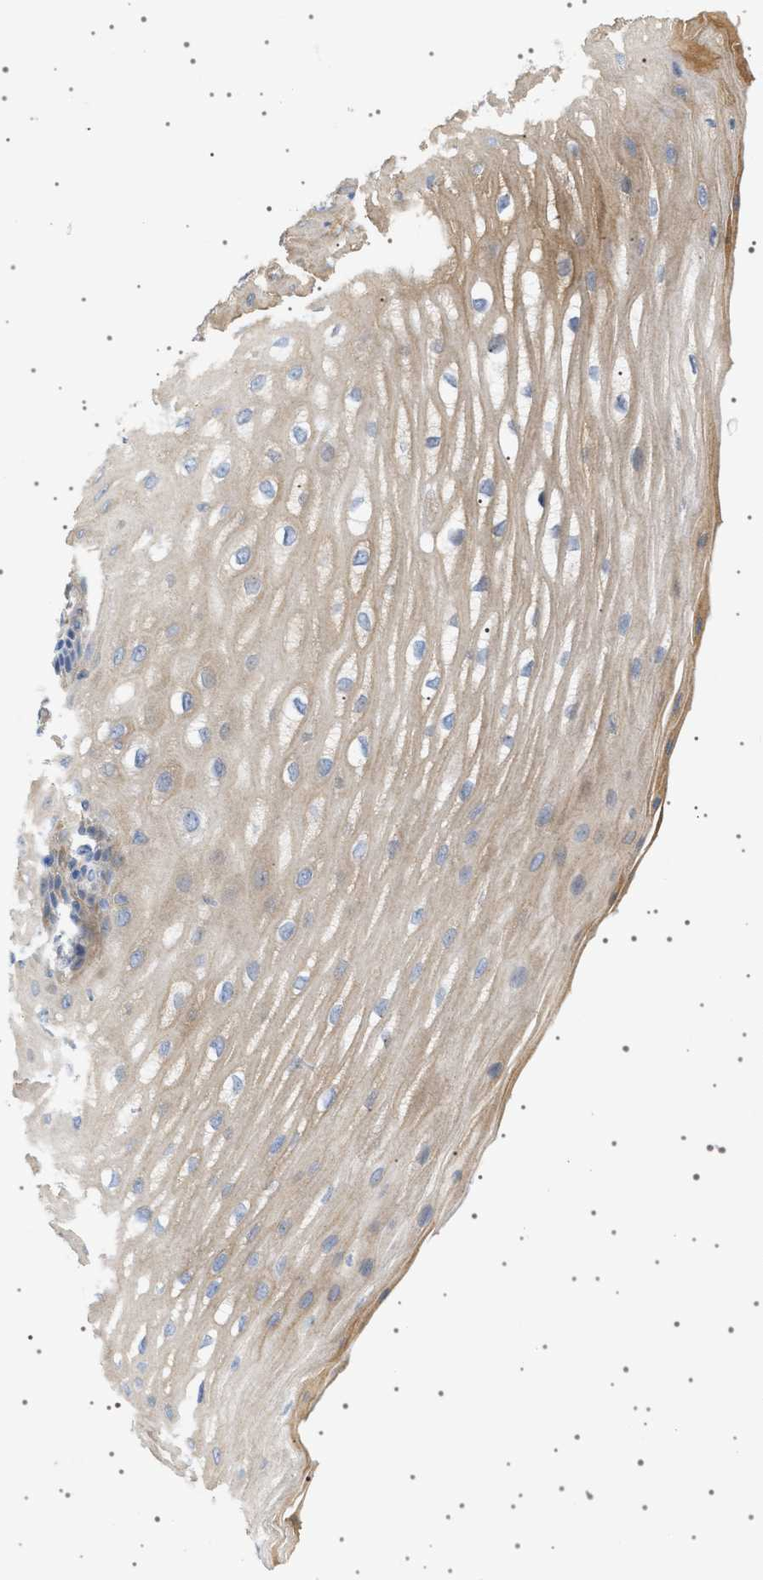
{"staining": {"intensity": "weak", "quantity": "25%-75%", "location": "cytoplasmic/membranous"}, "tissue": "esophagus", "cell_type": "Squamous epithelial cells", "image_type": "normal", "snomed": [{"axis": "morphology", "description": "Normal tissue, NOS"}, {"axis": "topography", "description": "Esophagus"}], "caption": "Squamous epithelial cells reveal low levels of weak cytoplasmic/membranous positivity in approximately 25%-75% of cells in normal esophagus.", "gene": "ADCY10", "patient": {"sex": "male", "age": 54}}